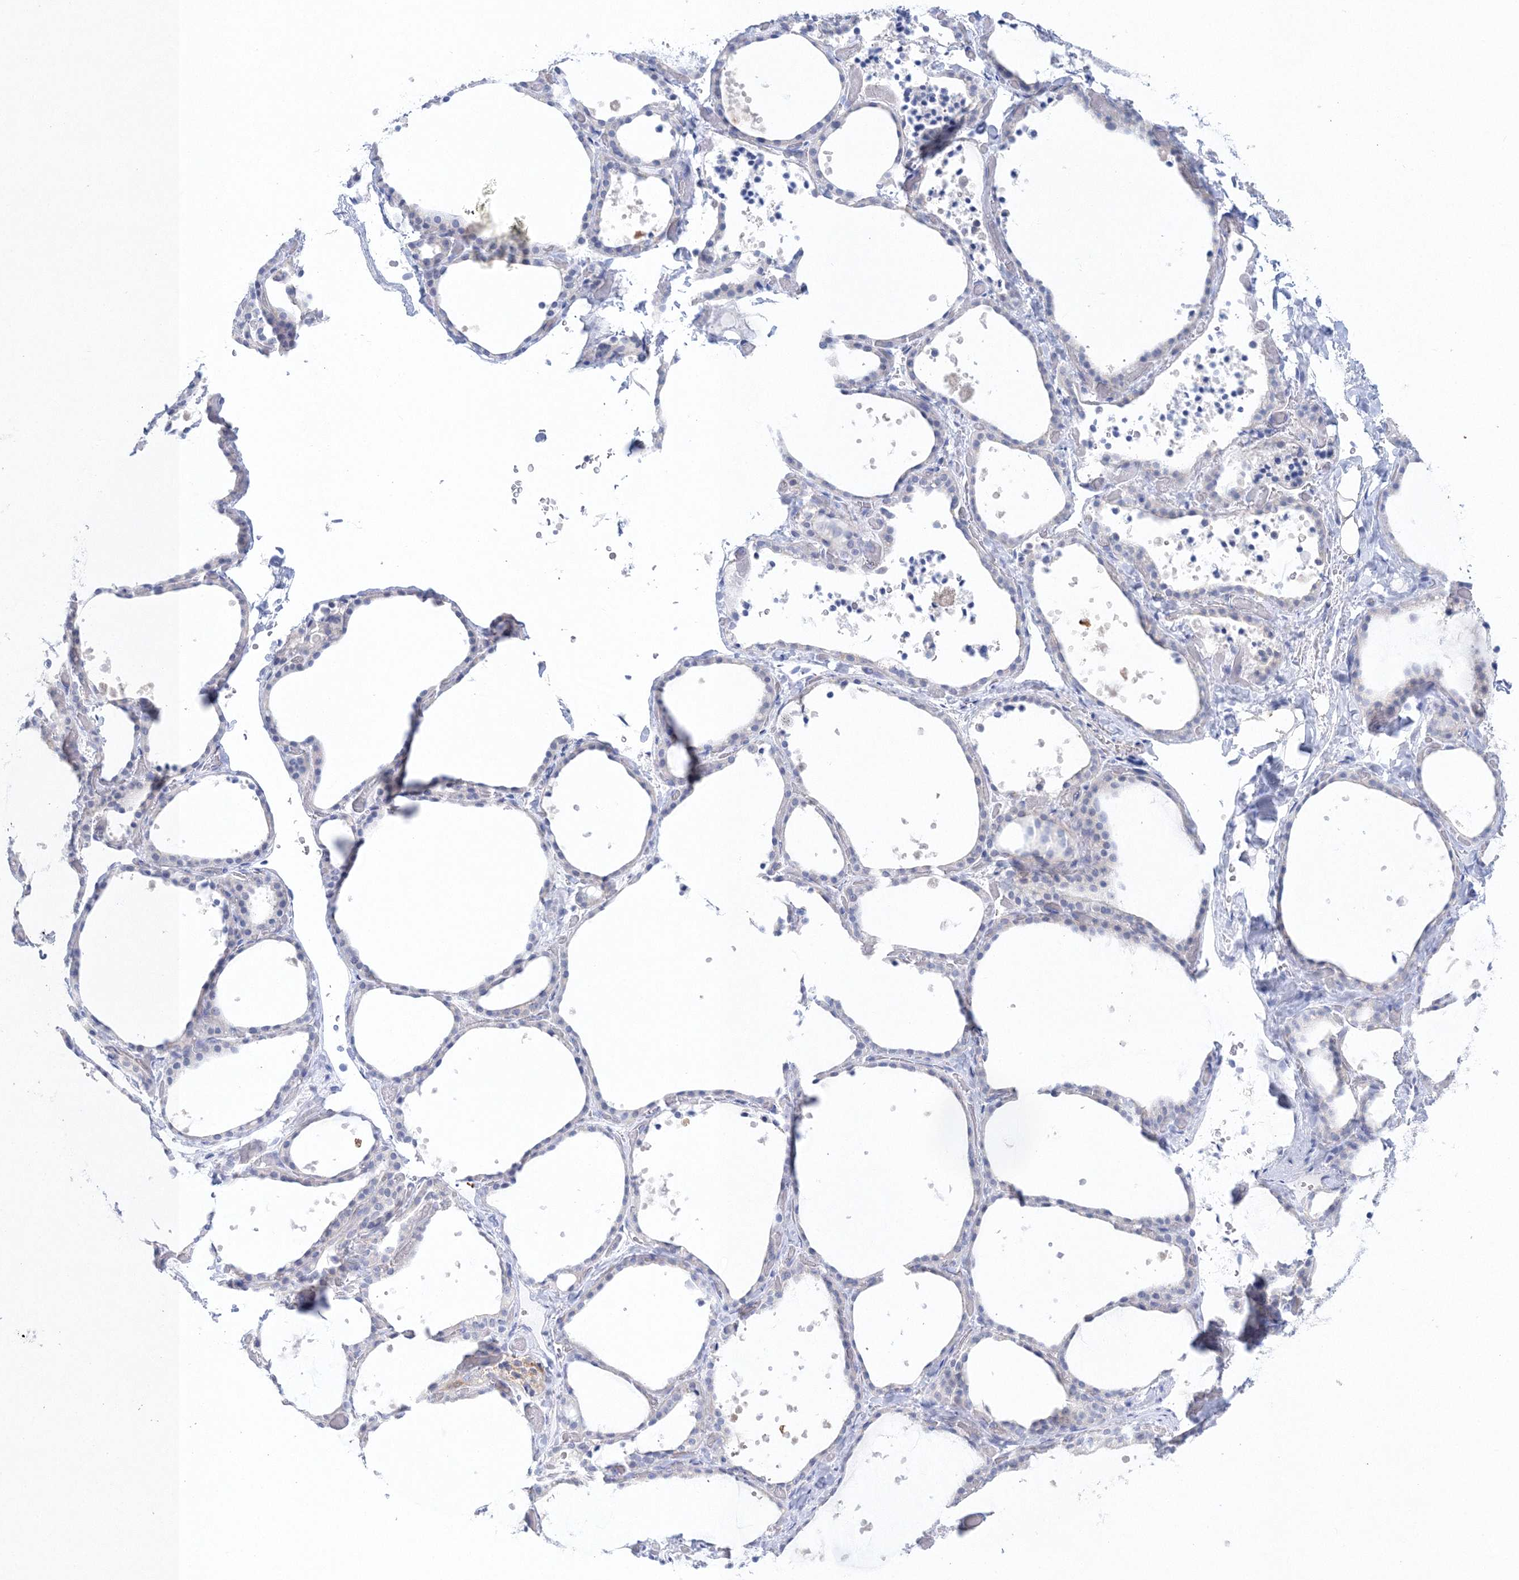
{"staining": {"intensity": "negative", "quantity": "none", "location": "none"}, "tissue": "thyroid gland", "cell_type": "Glandular cells", "image_type": "normal", "snomed": [{"axis": "morphology", "description": "Normal tissue, NOS"}, {"axis": "topography", "description": "Thyroid gland"}], "caption": "This is an immunohistochemistry (IHC) histopathology image of normal thyroid gland. There is no positivity in glandular cells.", "gene": "HMGCS1", "patient": {"sex": "female", "age": 44}}